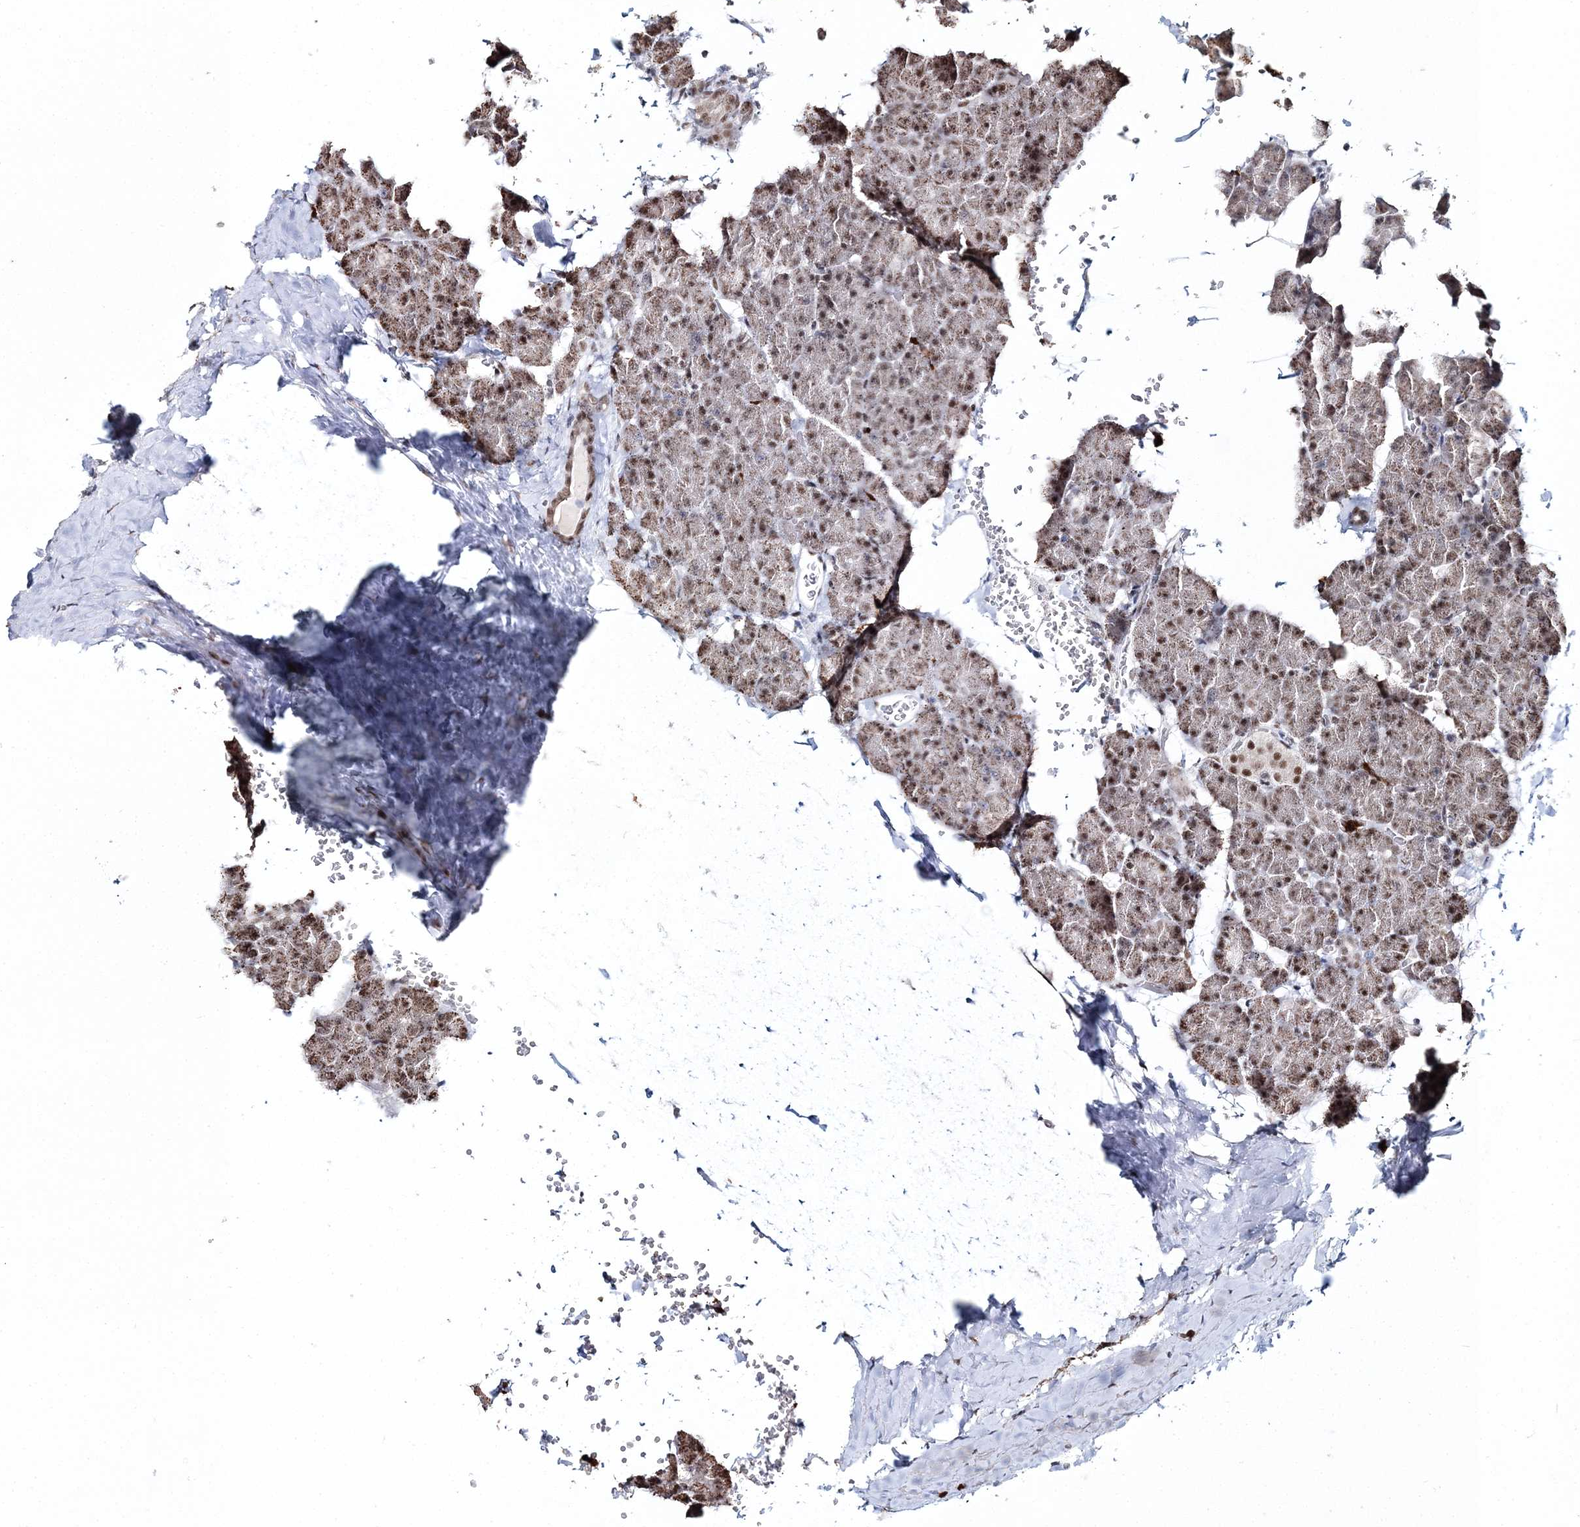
{"staining": {"intensity": "moderate", "quantity": ">75%", "location": "cytoplasmic/membranous,nuclear"}, "tissue": "pancreas", "cell_type": "Exocrine glandular cells", "image_type": "normal", "snomed": [{"axis": "morphology", "description": "Normal tissue, NOS"}, {"axis": "topography", "description": "Pancreas"}], "caption": "Unremarkable pancreas exhibits moderate cytoplasmic/membranous,nuclear expression in about >75% of exocrine glandular cells, visualized by immunohistochemistry. The protein of interest is stained brown, and the nuclei are stained in blue (DAB (3,3'-diaminobenzidine) IHC with brightfield microscopy, high magnification).", "gene": "ENSG00000290315", "patient": {"sex": "female", "age": 35}}